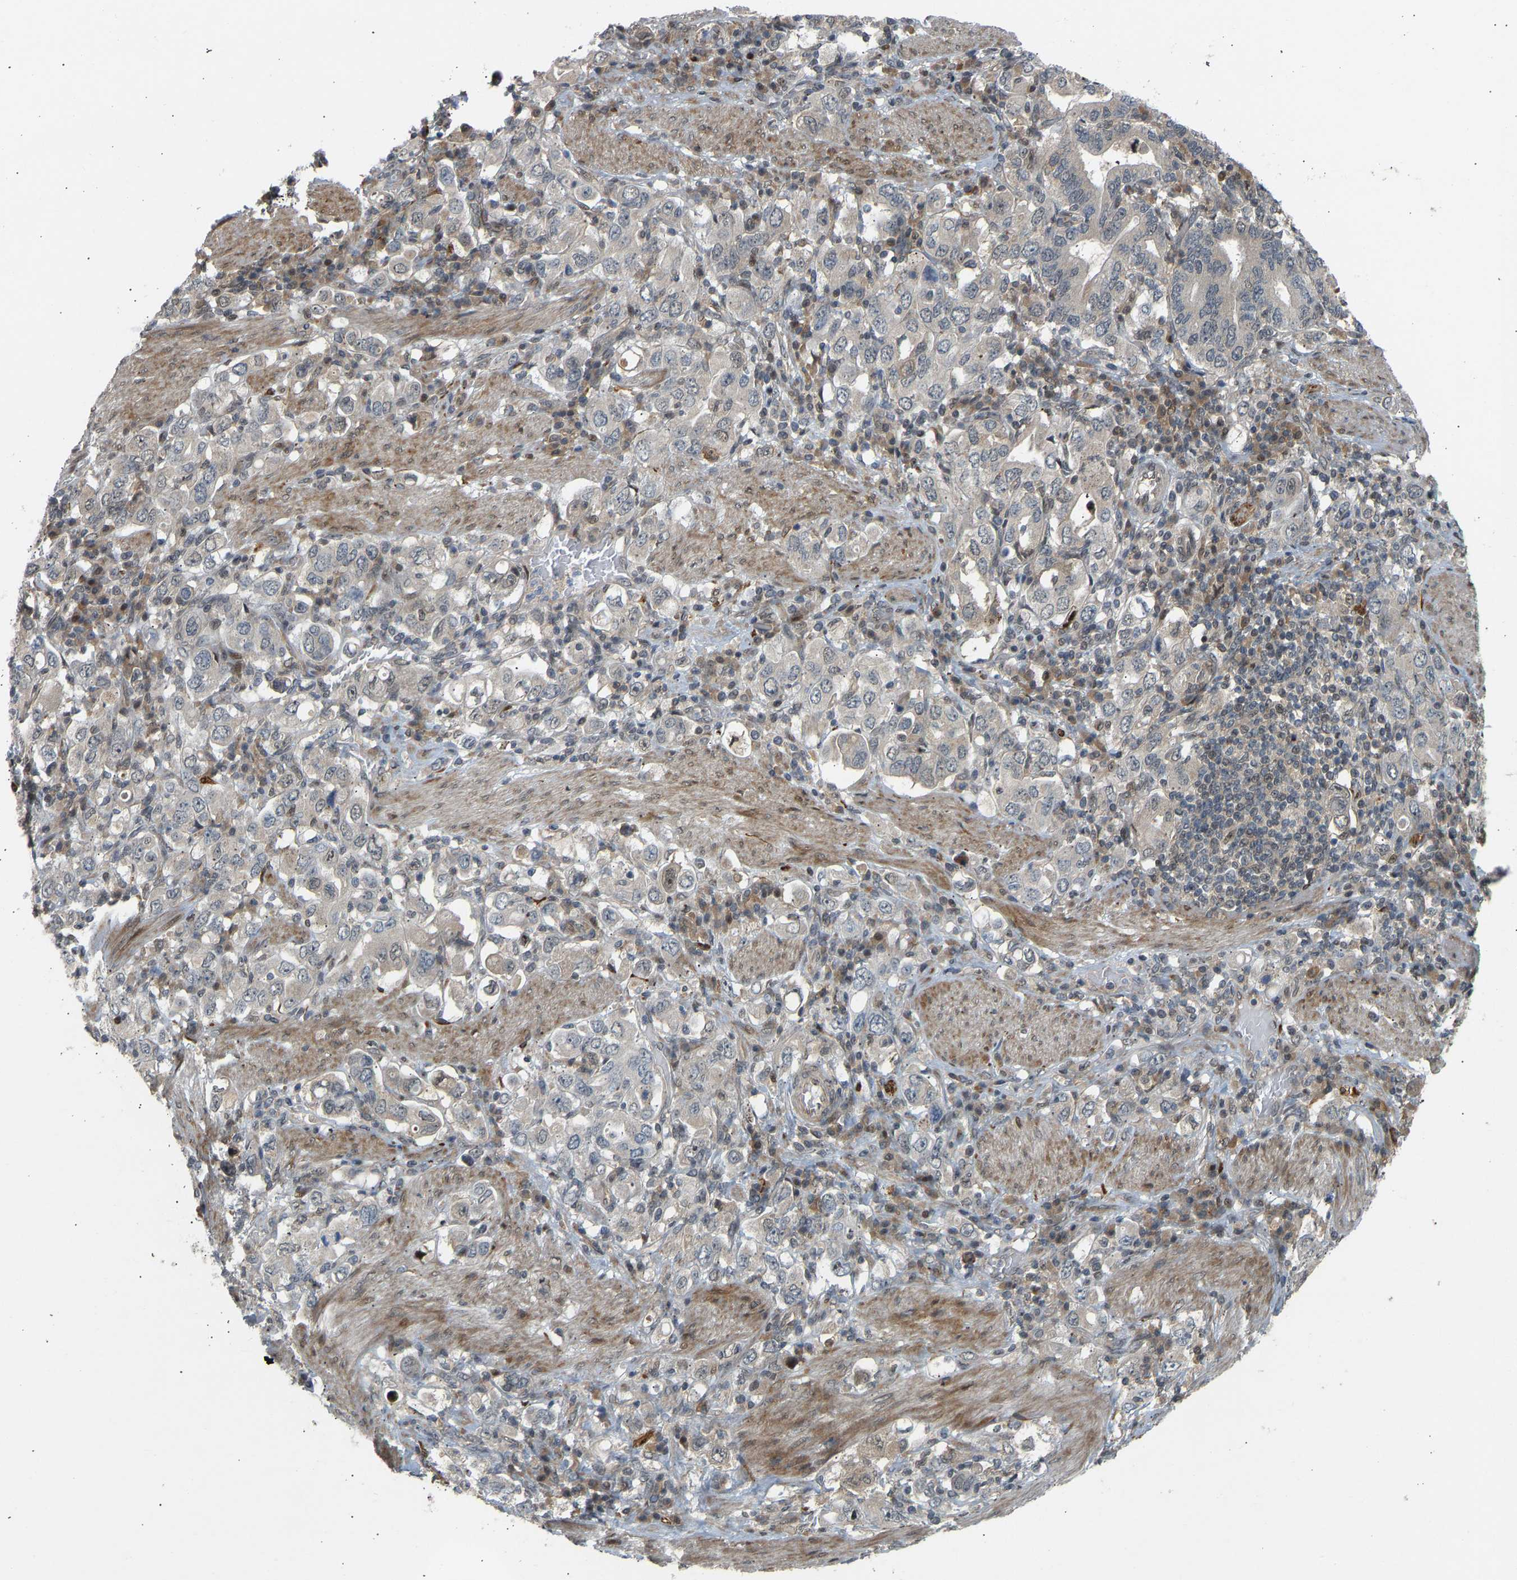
{"staining": {"intensity": "negative", "quantity": "none", "location": "none"}, "tissue": "stomach cancer", "cell_type": "Tumor cells", "image_type": "cancer", "snomed": [{"axis": "morphology", "description": "Adenocarcinoma, NOS"}, {"axis": "topography", "description": "Stomach, upper"}], "caption": "Tumor cells are negative for protein expression in human stomach cancer.", "gene": "BAG1", "patient": {"sex": "male", "age": 62}}